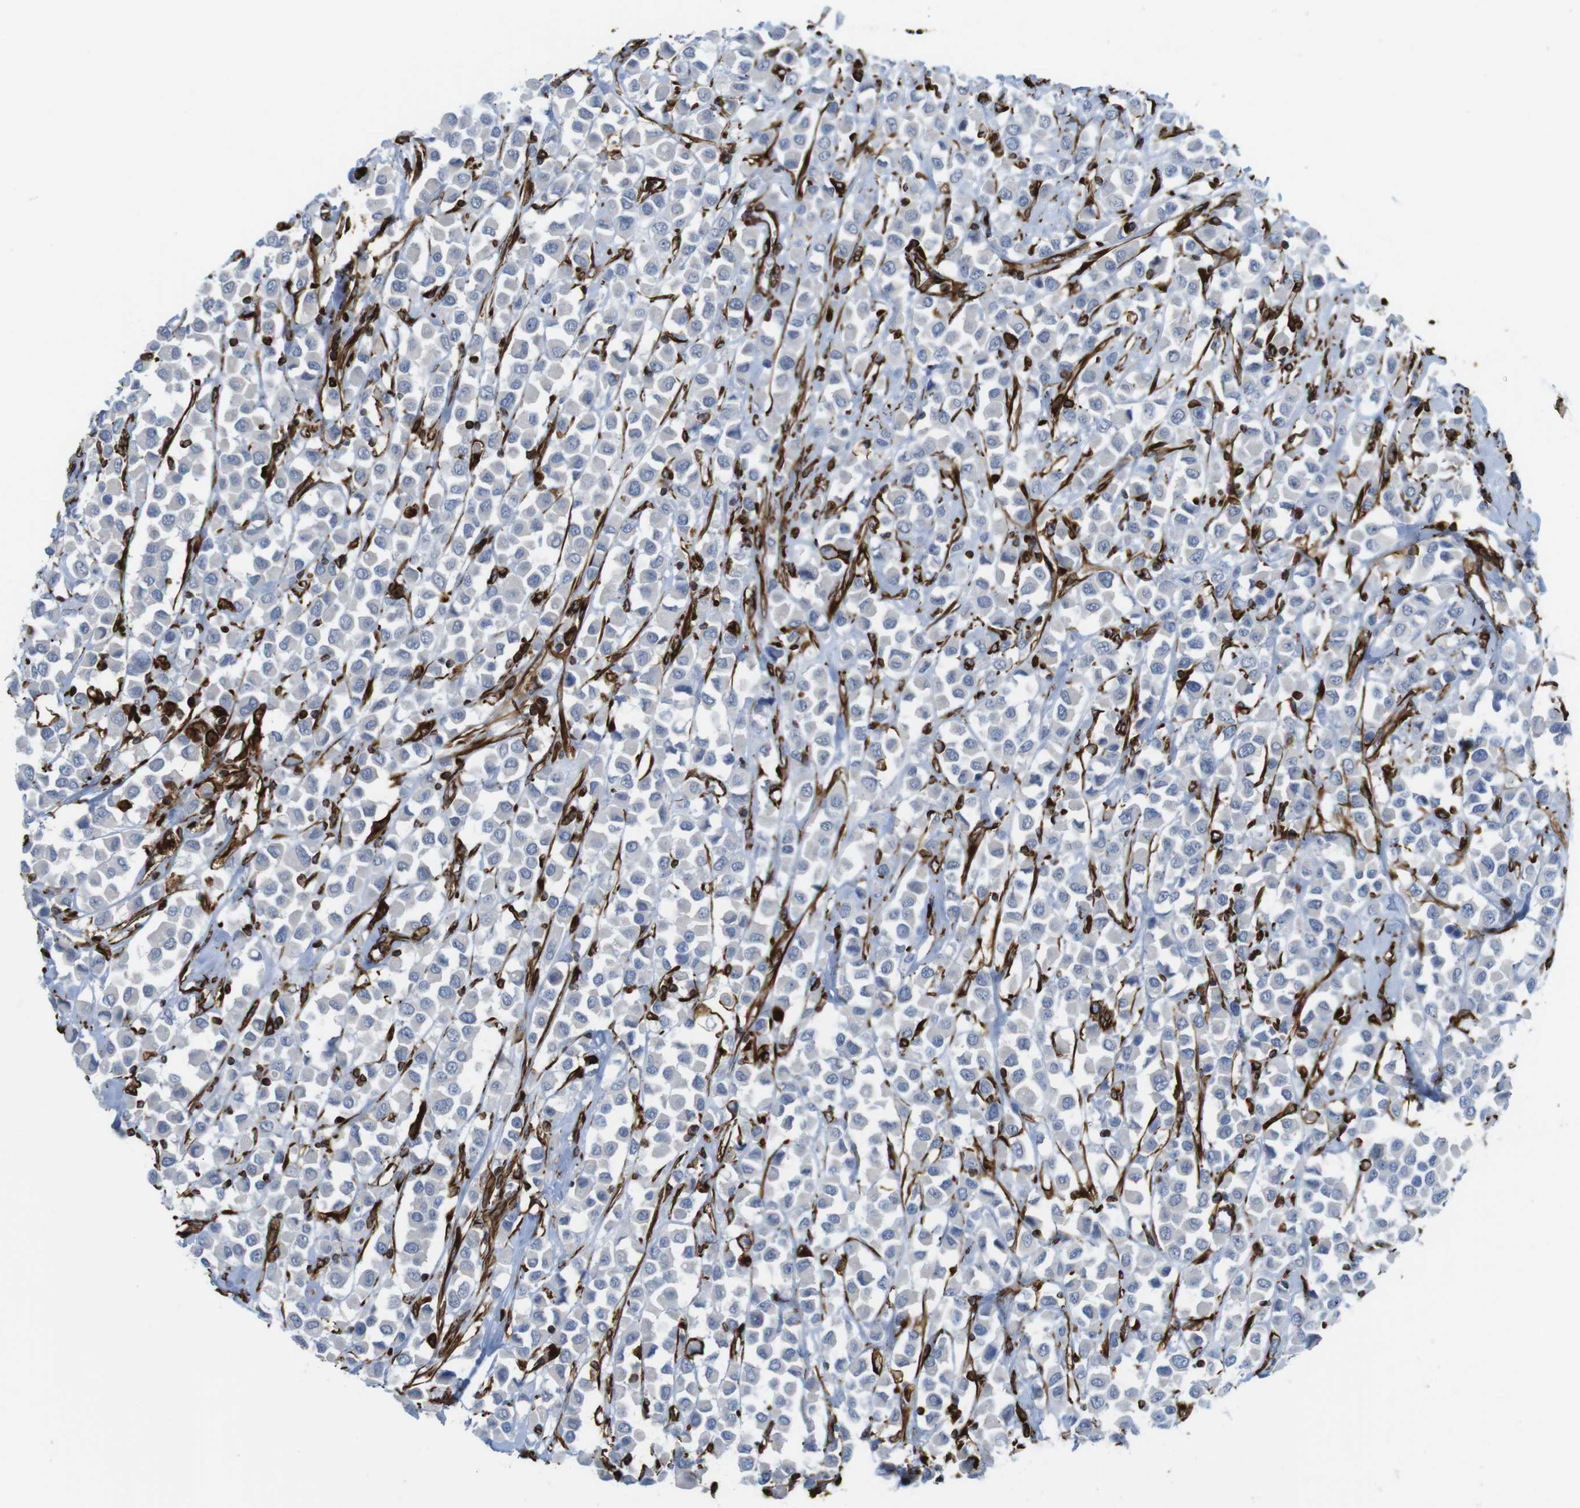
{"staining": {"intensity": "negative", "quantity": "none", "location": "none"}, "tissue": "breast cancer", "cell_type": "Tumor cells", "image_type": "cancer", "snomed": [{"axis": "morphology", "description": "Duct carcinoma"}, {"axis": "topography", "description": "Breast"}], "caption": "High magnification brightfield microscopy of breast cancer stained with DAB (brown) and counterstained with hematoxylin (blue): tumor cells show no significant expression.", "gene": "RALGPS1", "patient": {"sex": "female", "age": 61}}